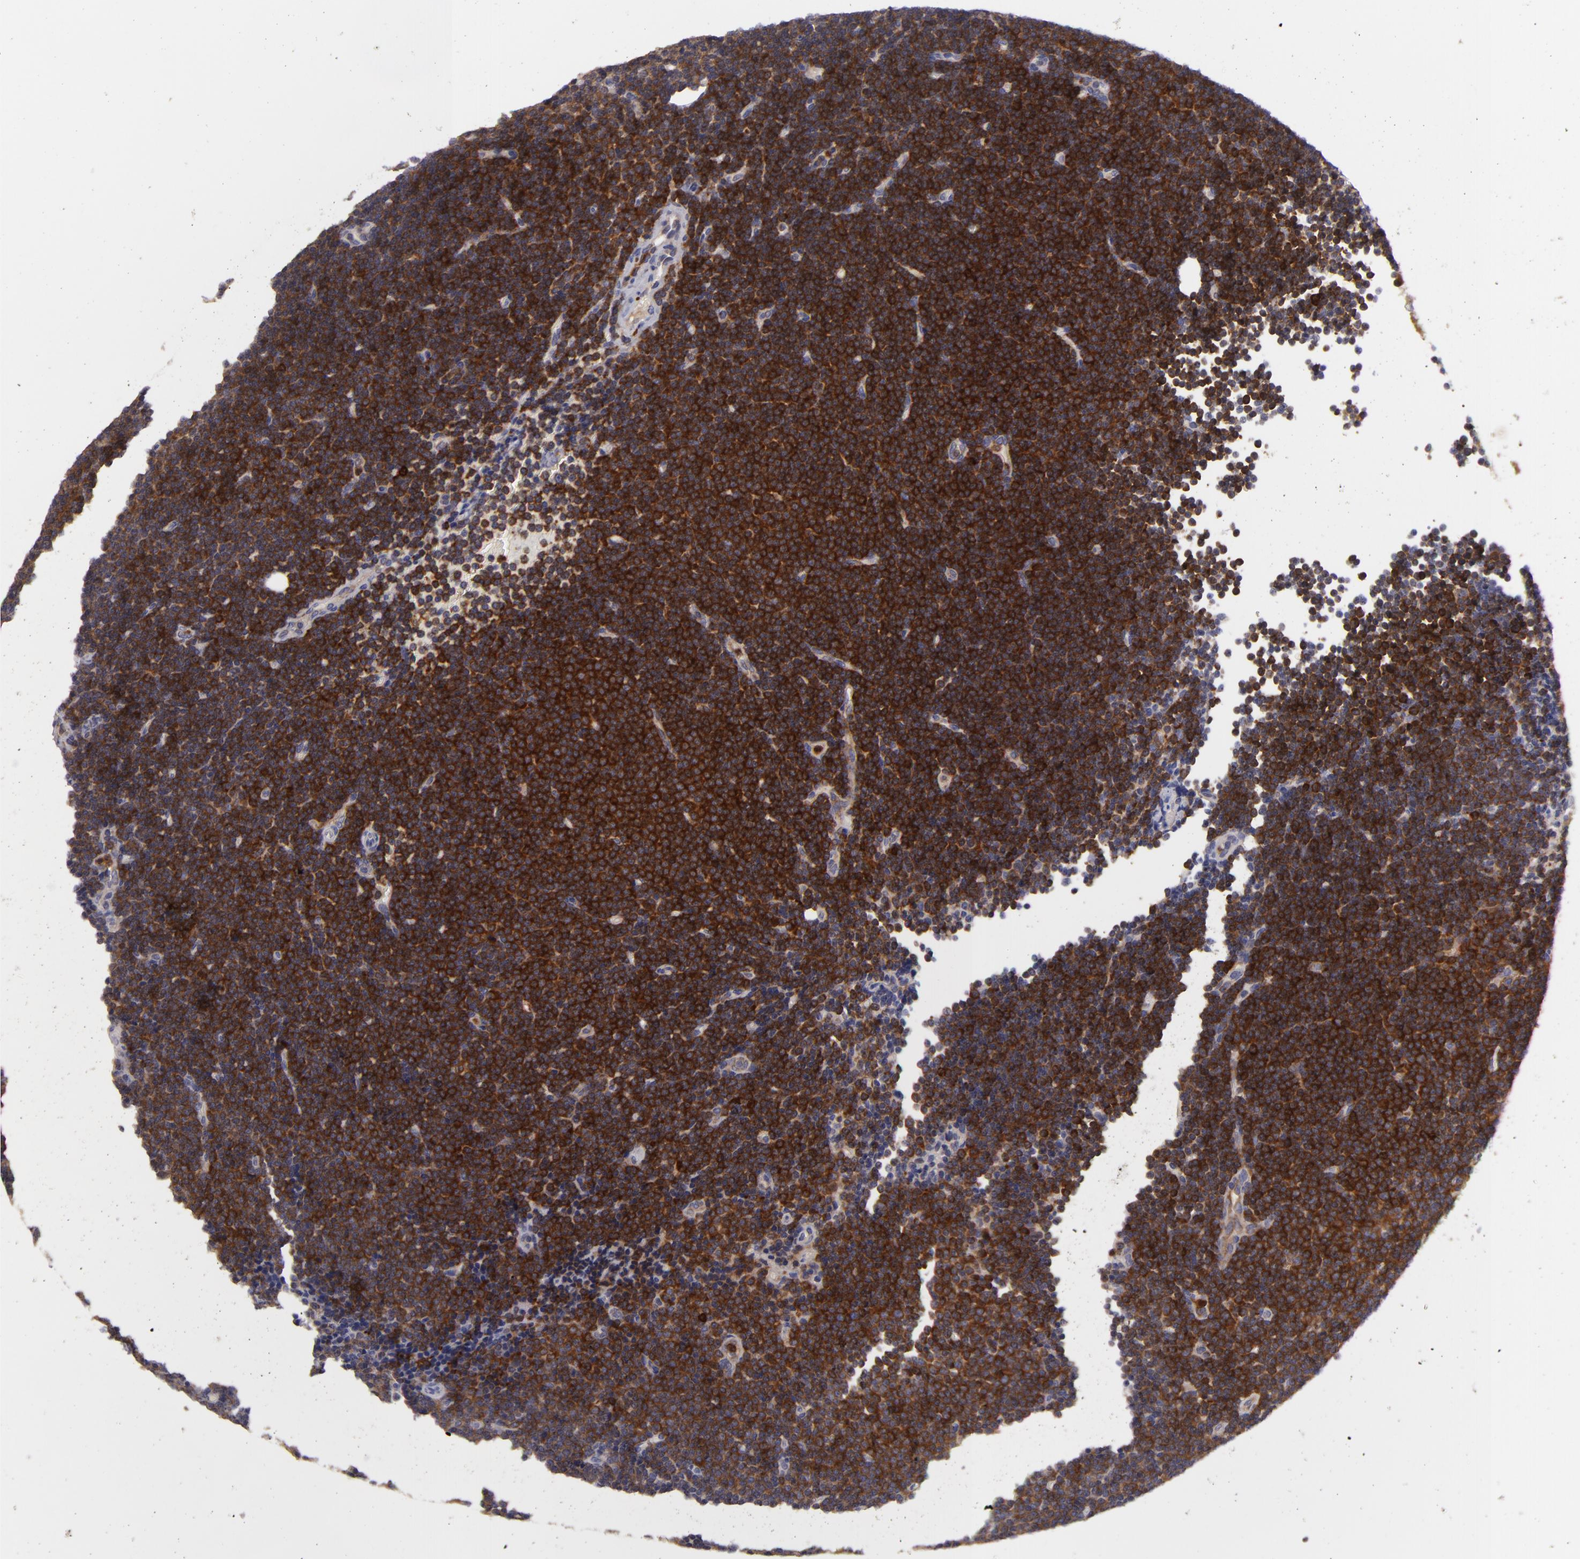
{"staining": {"intensity": "strong", "quantity": ">75%", "location": "cytoplasmic/membranous"}, "tissue": "lymphoma", "cell_type": "Tumor cells", "image_type": "cancer", "snomed": [{"axis": "morphology", "description": "Malignant lymphoma, non-Hodgkin's type, Low grade"}, {"axis": "topography", "description": "Lymph node"}], "caption": "Low-grade malignant lymphoma, non-Hodgkin's type tissue exhibits strong cytoplasmic/membranous staining in approximately >75% of tumor cells", "gene": "MMP10", "patient": {"sex": "female", "age": 73}}